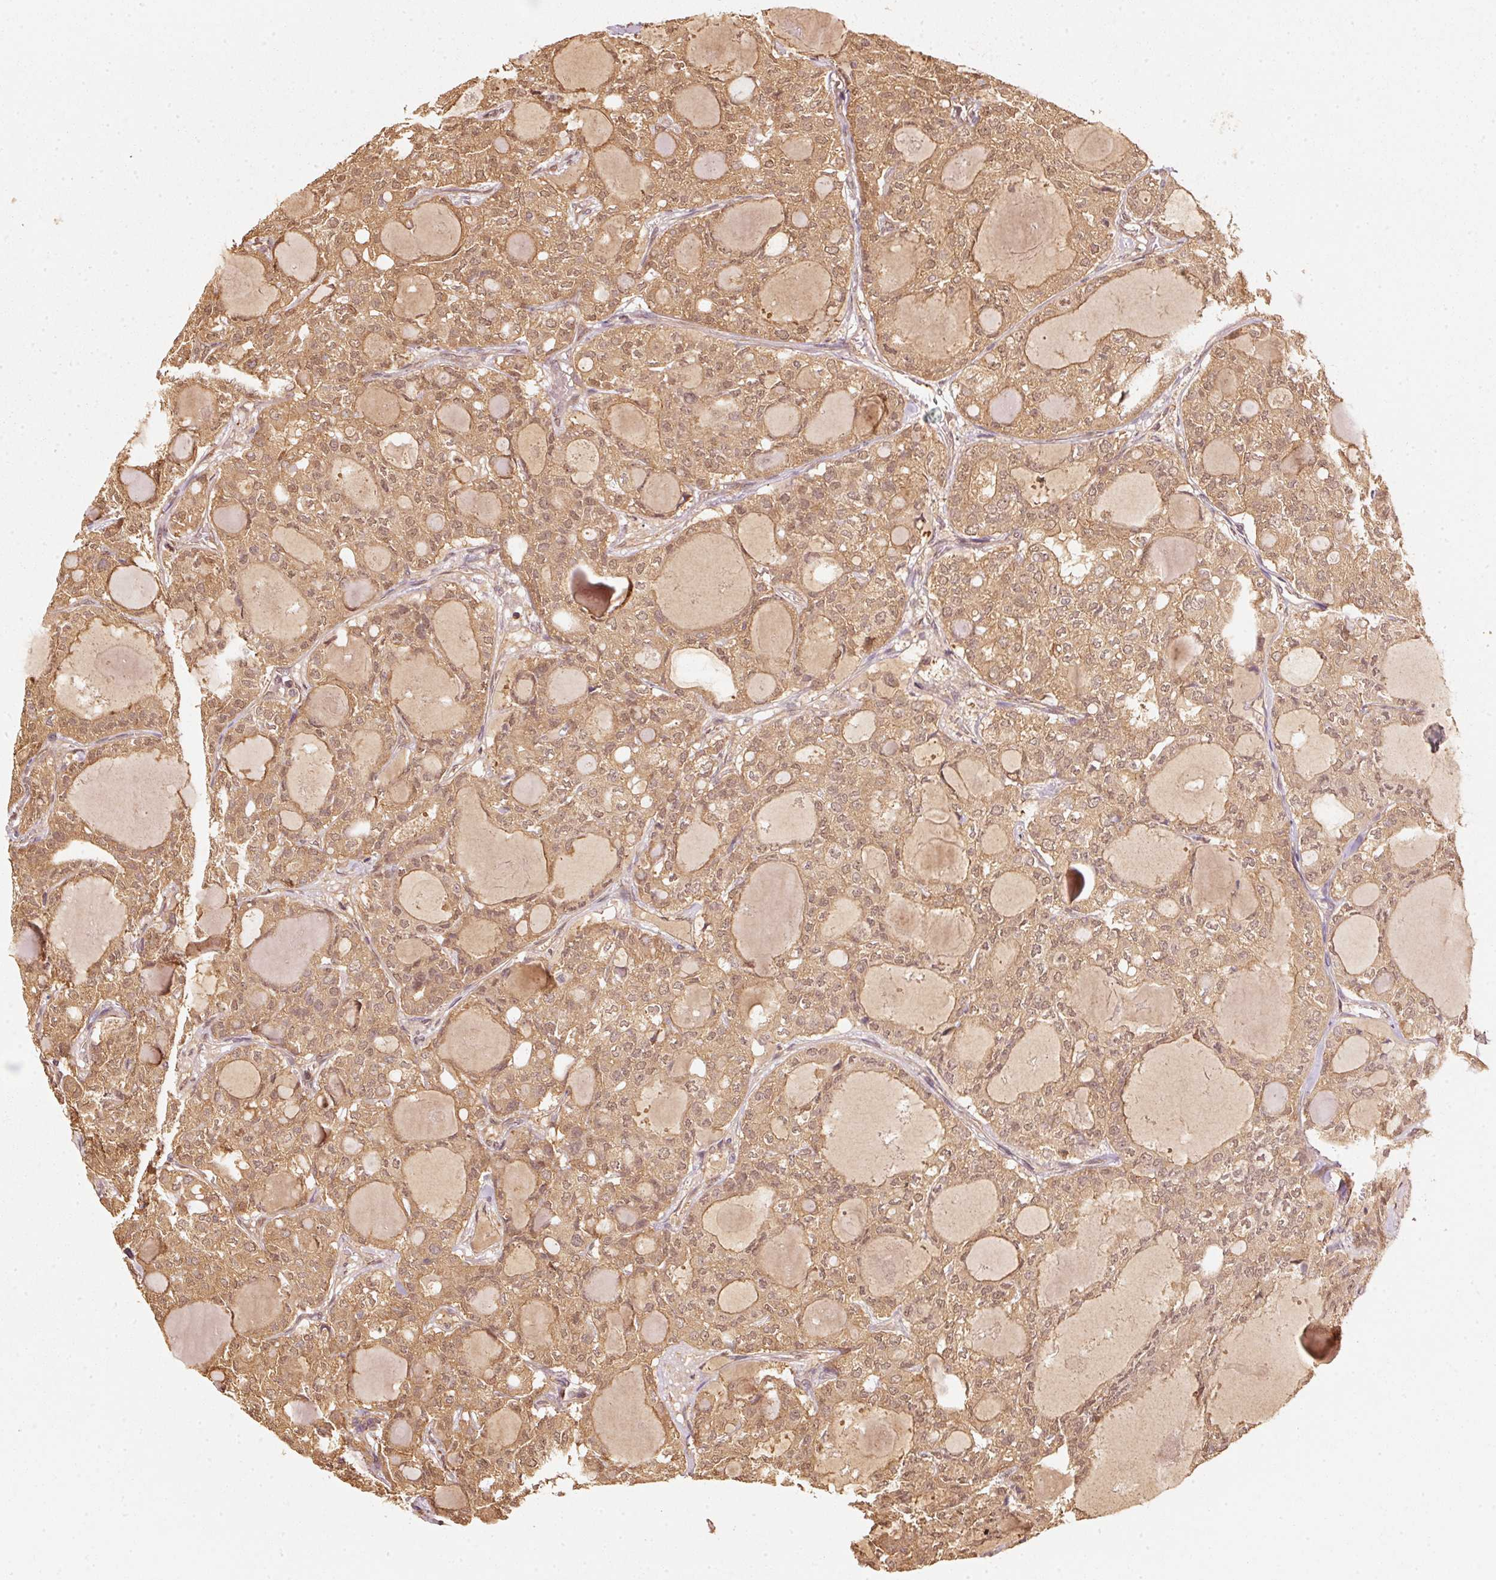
{"staining": {"intensity": "moderate", "quantity": ">75%", "location": "cytoplasmic/membranous,nuclear"}, "tissue": "thyroid cancer", "cell_type": "Tumor cells", "image_type": "cancer", "snomed": [{"axis": "morphology", "description": "Follicular adenoma carcinoma, NOS"}, {"axis": "topography", "description": "Thyroid gland"}], "caption": "Protein staining shows moderate cytoplasmic/membranous and nuclear positivity in about >75% of tumor cells in thyroid cancer.", "gene": "STAU1", "patient": {"sex": "male", "age": 75}}